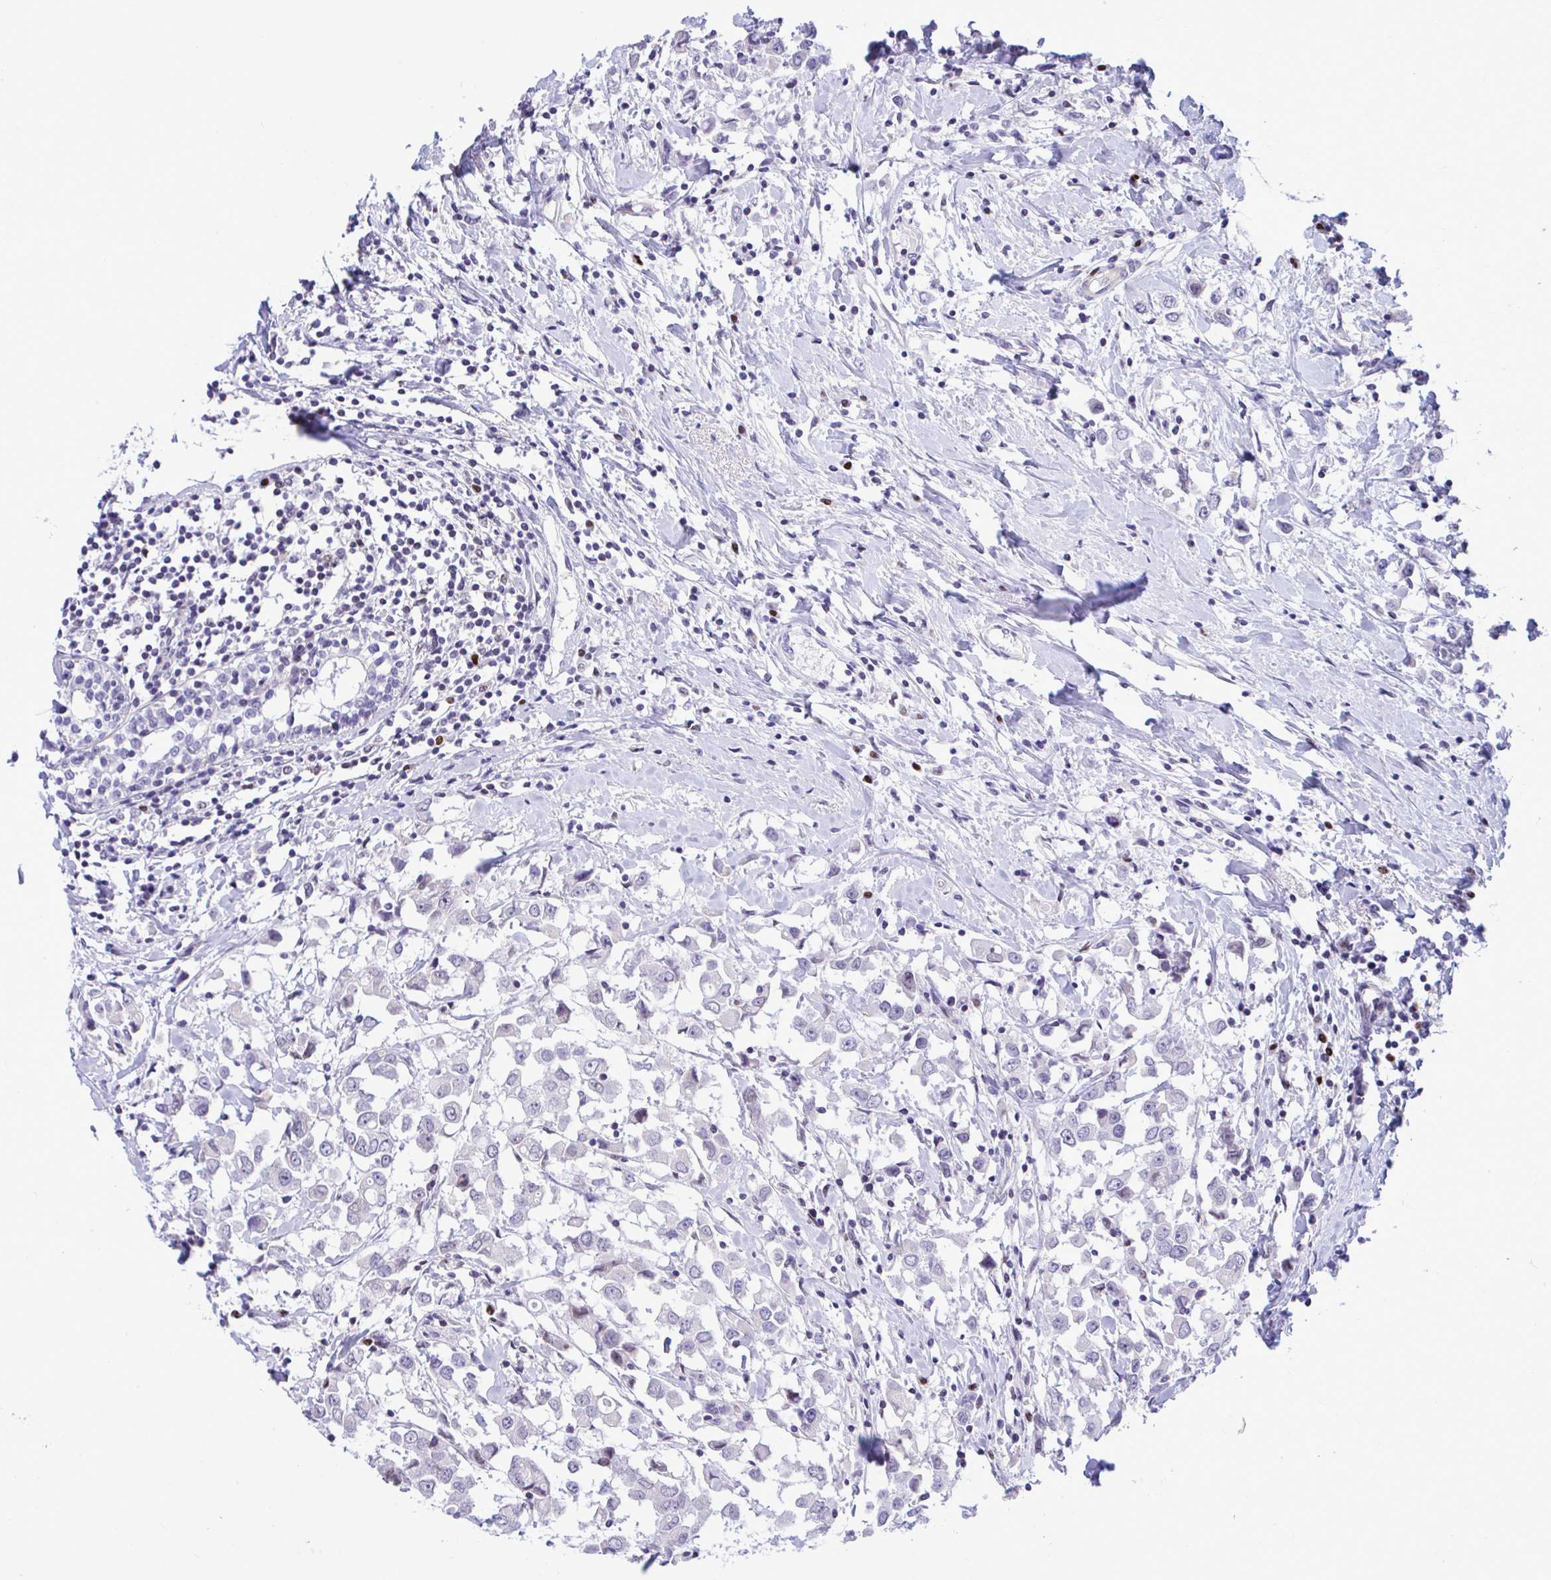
{"staining": {"intensity": "negative", "quantity": "none", "location": "none"}, "tissue": "breast cancer", "cell_type": "Tumor cells", "image_type": "cancer", "snomed": [{"axis": "morphology", "description": "Duct carcinoma"}, {"axis": "topography", "description": "Breast"}], "caption": "DAB immunohistochemical staining of breast cancer (intraductal carcinoma) displays no significant positivity in tumor cells.", "gene": "SLC25A51", "patient": {"sex": "female", "age": 61}}